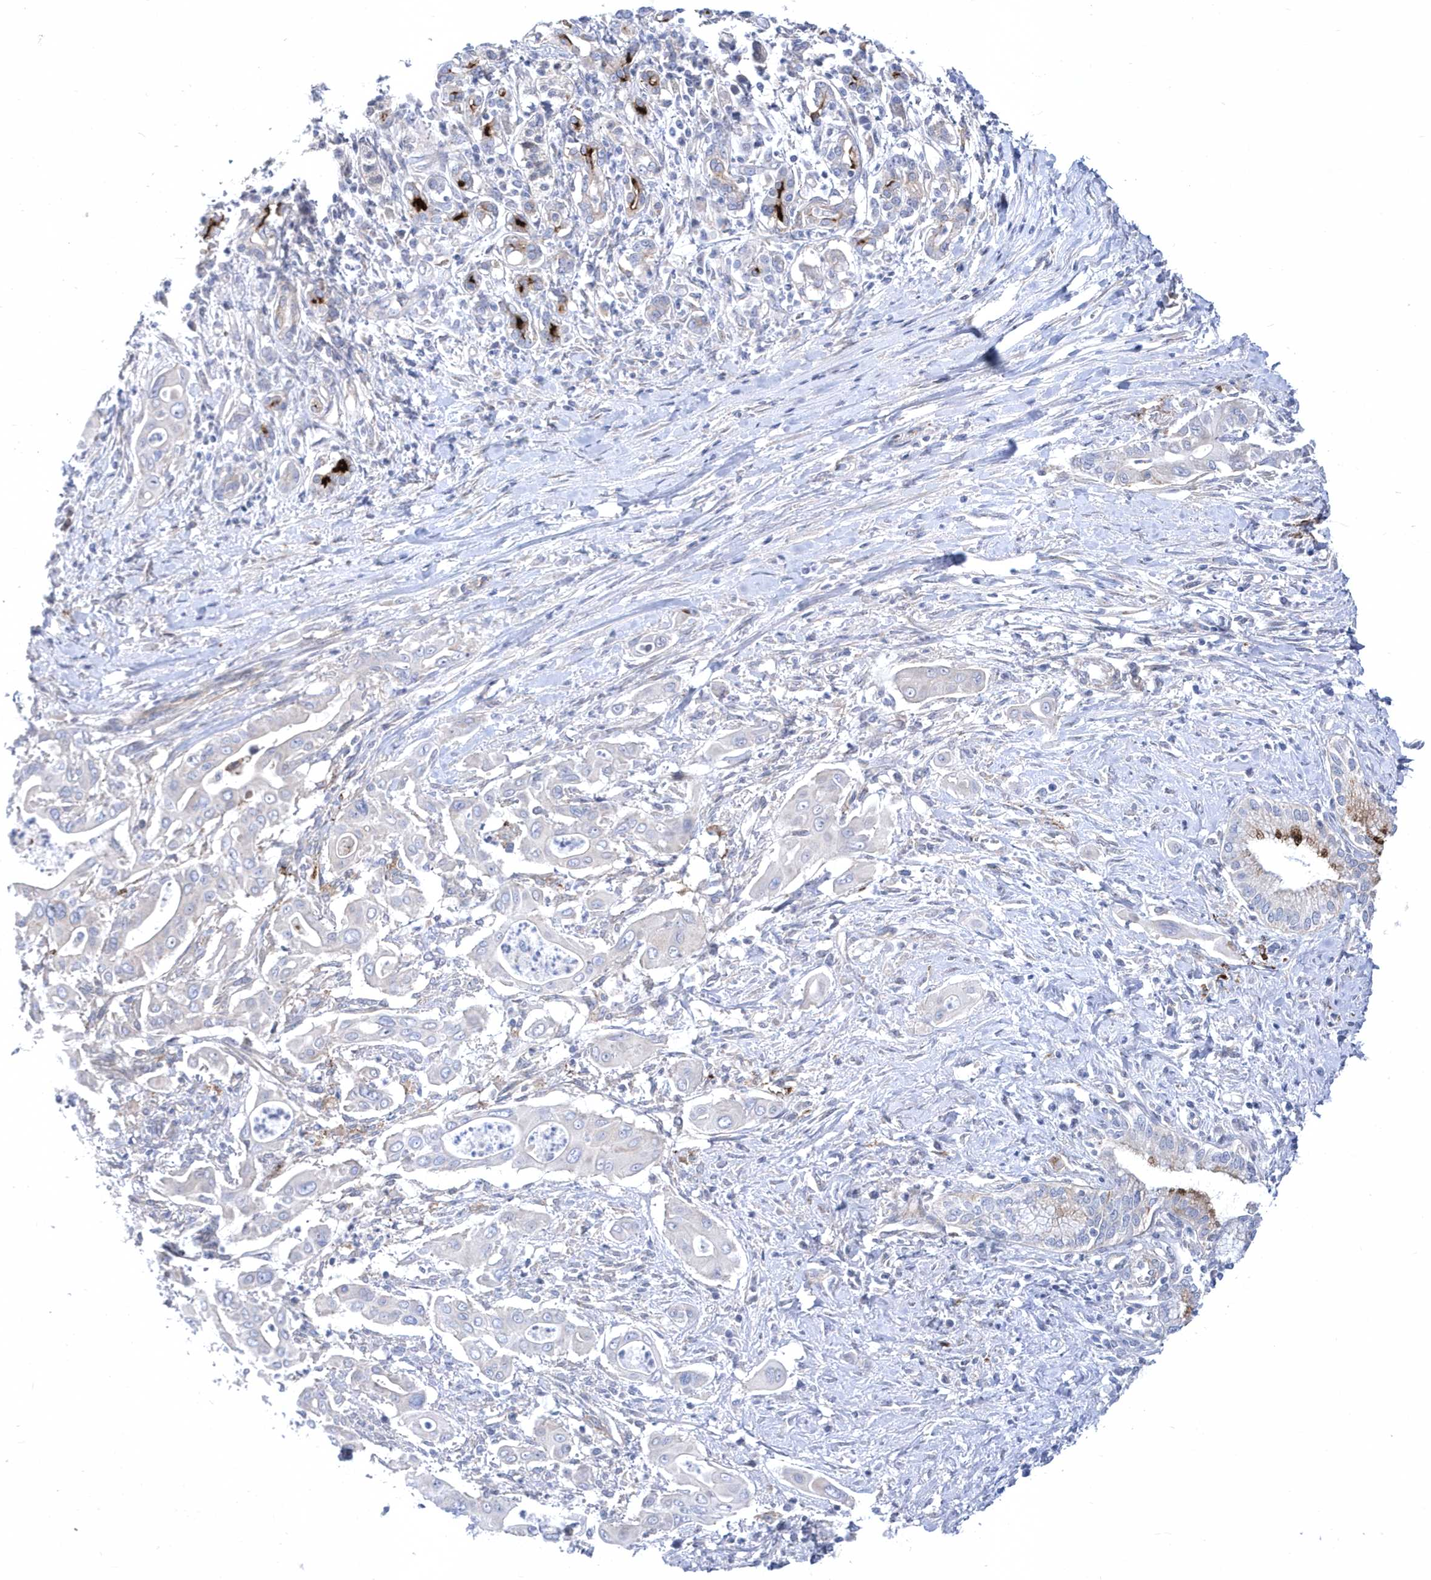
{"staining": {"intensity": "moderate", "quantity": "<25%", "location": "cytoplasmic/membranous"}, "tissue": "pancreatic cancer", "cell_type": "Tumor cells", "image_type": "cancer", "snomed": [{"axis": "morphology", "description": "Adenocarcinoma, NOS"}, {"axis": "topography", "description": "Pancreas"}], "caption": "Protein expression analysis of pancreatic cancer shows moderate cytoplasmic/membranous staining in about <25% of tumor cells.", "gene": "LONRF2", "patient": {"sex": "male", "age": 58}}